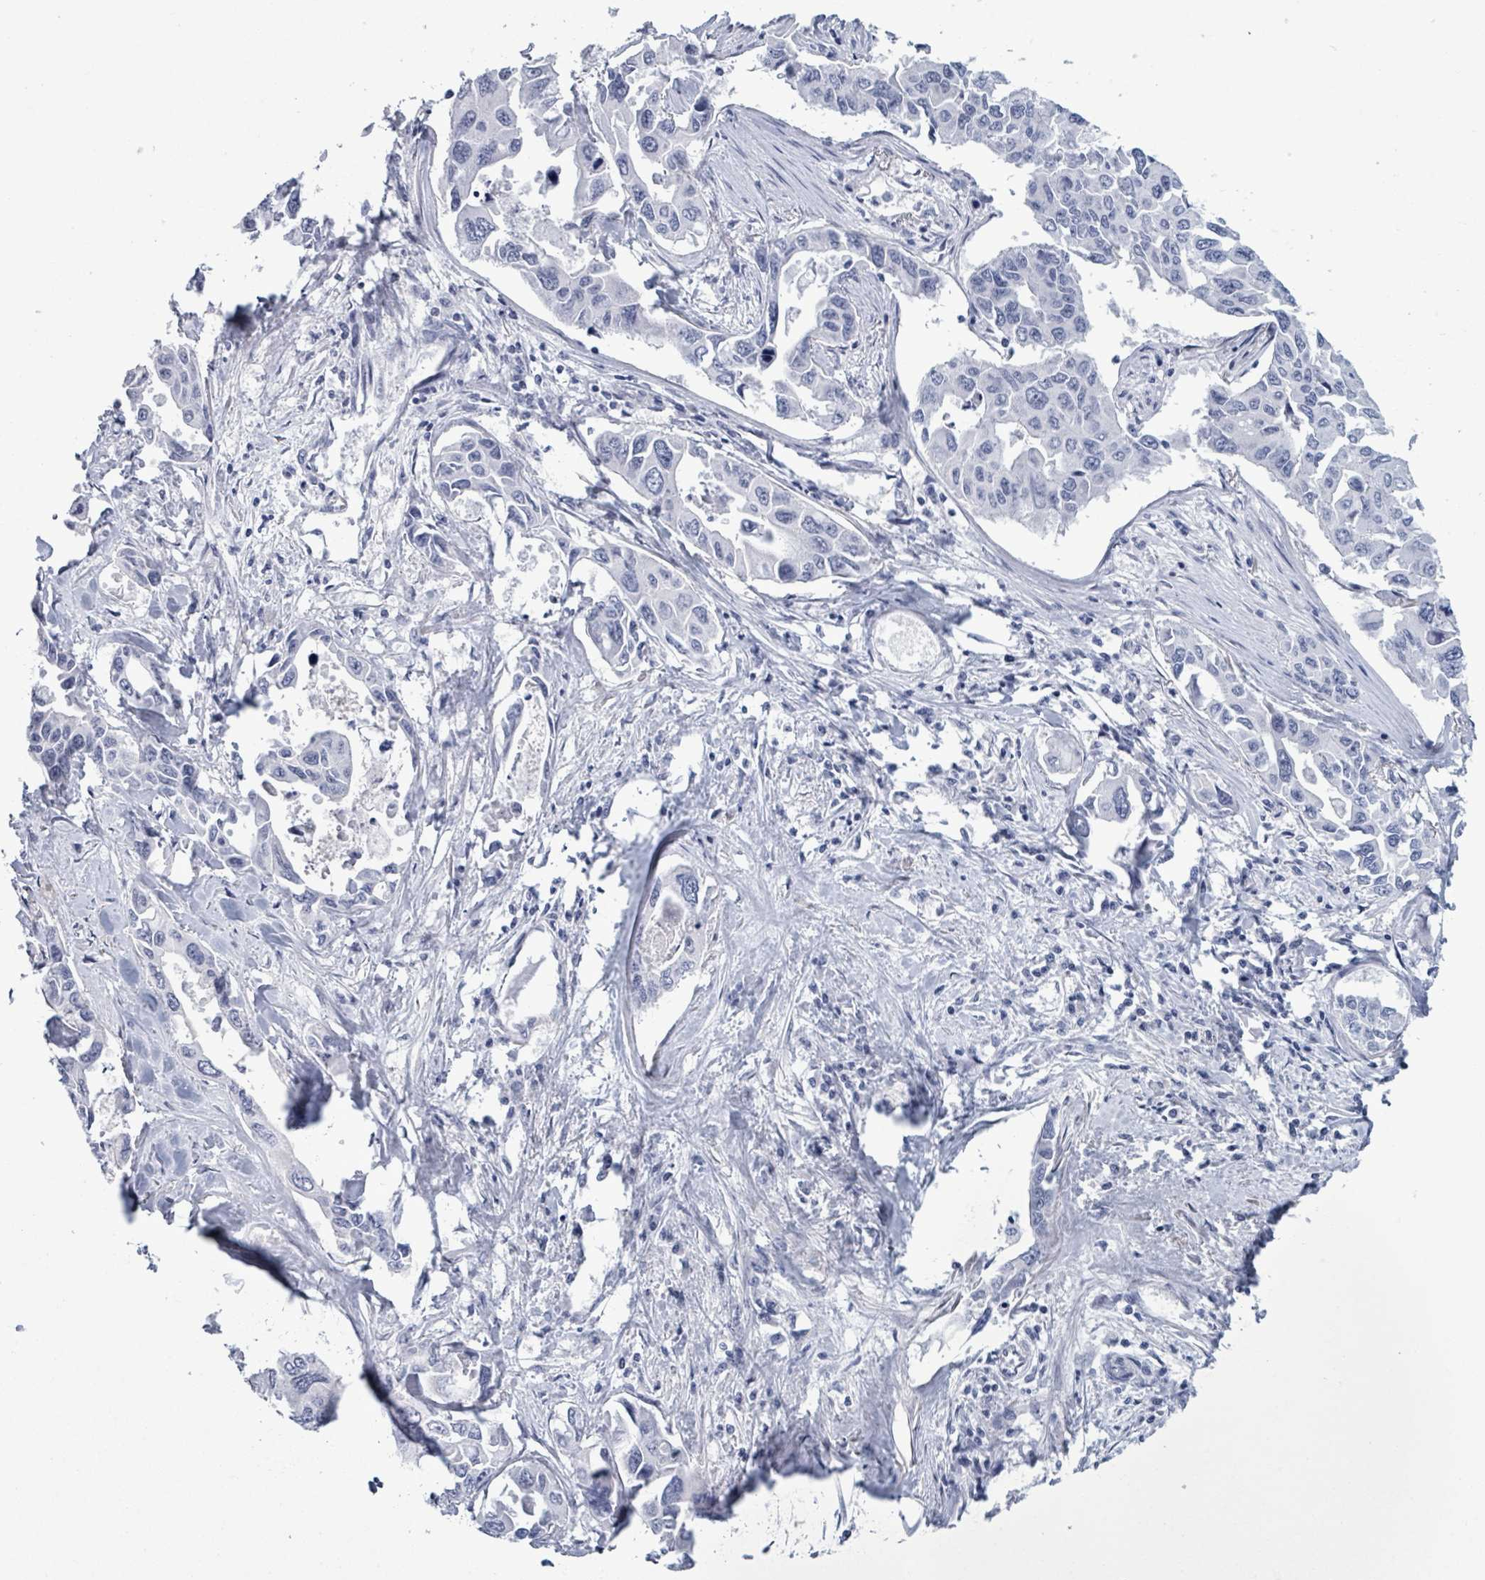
{"staining": {"intensity": "negative", "quantity": "none", "location": "none"}, "tissue": "lung cancer", "cell_type": "Tumor cells", "image_type": "cancer", "snomed": [{"axis": "morphology", "description": "Adenocarcinoma, NOS"}, {"axis": "topography", "description": "Lung"}], "caption": "The IHC micrograph has no significant expression in tumor cells of lung cancer (adenocarcinoma) tissue.", "gene": "ZNF771", "patient": {"sex": "male", "age": 64}}